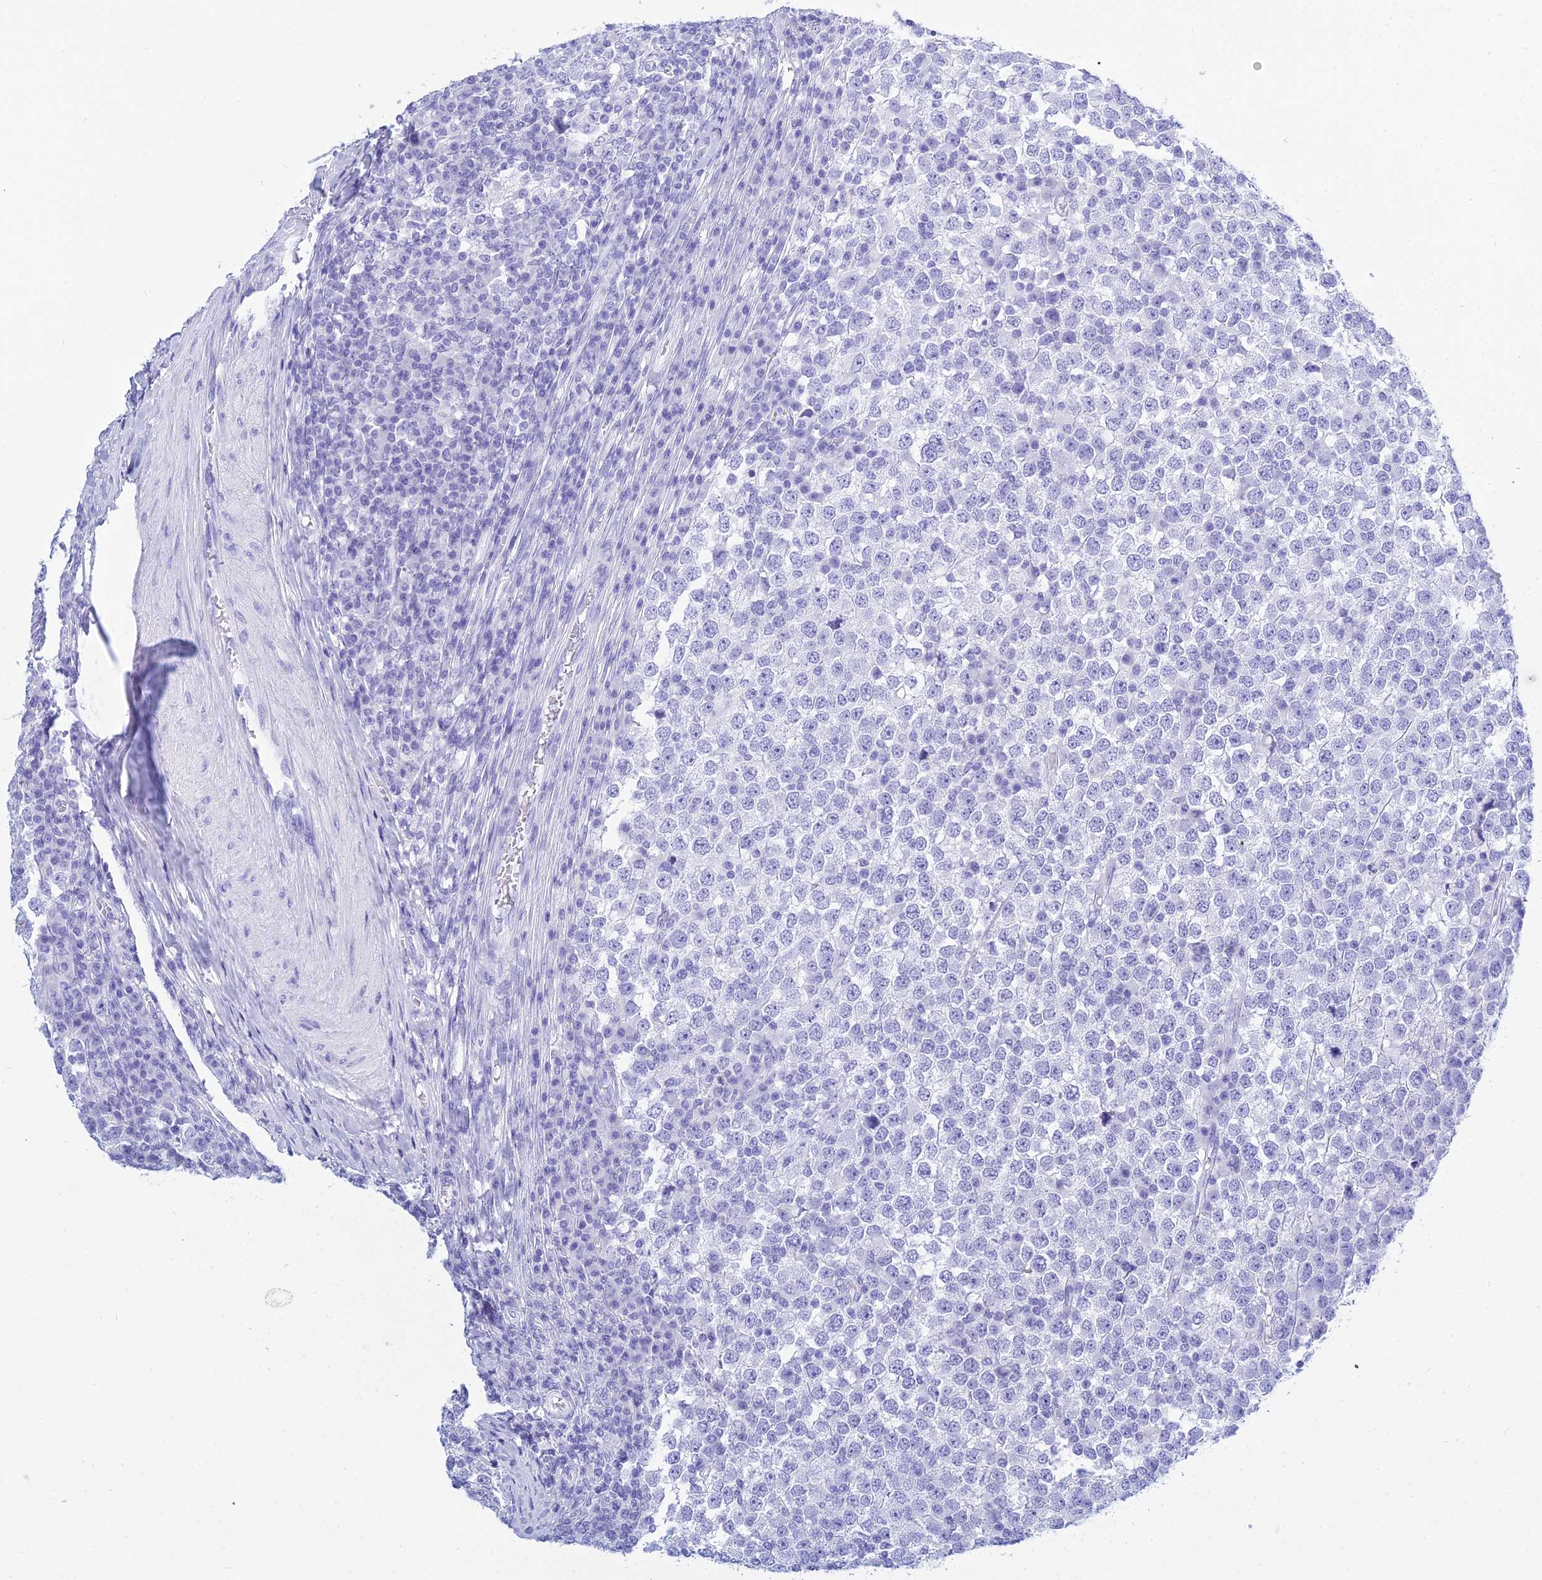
{"staining": {"intensity": "negative", "quantity": "none", "location": "none"}, "tissue": "testis cancer", "cell_type": "Tumor cells", "image_type": "cancer", "snomed": [{"axis": "morphology", "description": "Seminoma, NOS"}, {"axis": "topography", "description": "Testis"}], "caption": "Immunohistochemical staining of human seminoma (testis) reveals no significant expression in tumor cells.", "gene": "PATE4", "patient": {"sex": "male", "age": 65}}